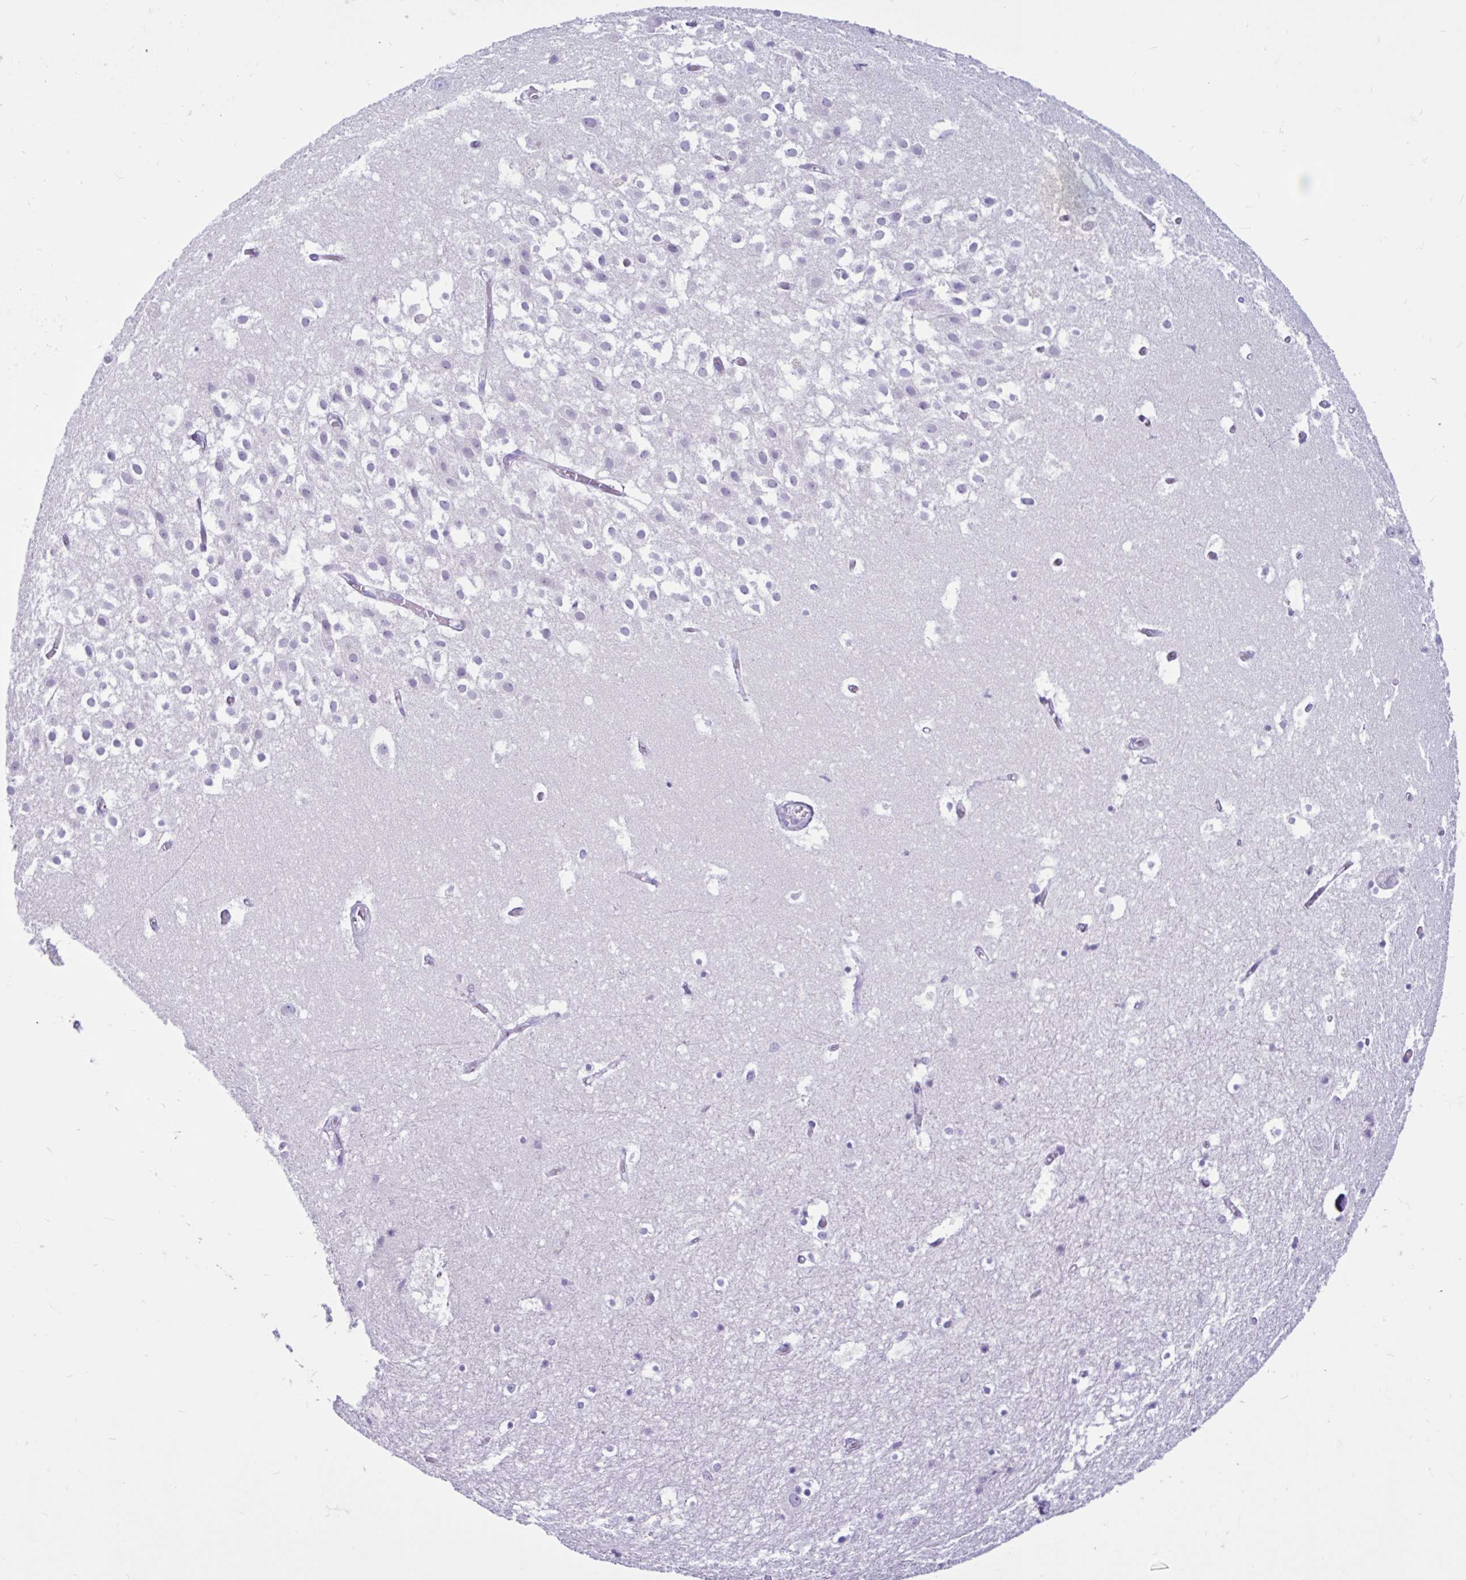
{"staining": {"intensity": "negative", "quantity": "none", "location": "none"}, "tissue": "hippocampus", "cell_type": "Glial cells", "image_type": "normal", "snomed": [{"axis": "morphology", "description": "Normal tissue, NOS"}, {"axis": "topography", "description": "Hippocampus"}], "caption": "Human hippocampus stained for a protein using IHC demonstrates no expression in glial cells.", "gene": "CYP19A1", "patient": {"sex": "female", "age": 52}}